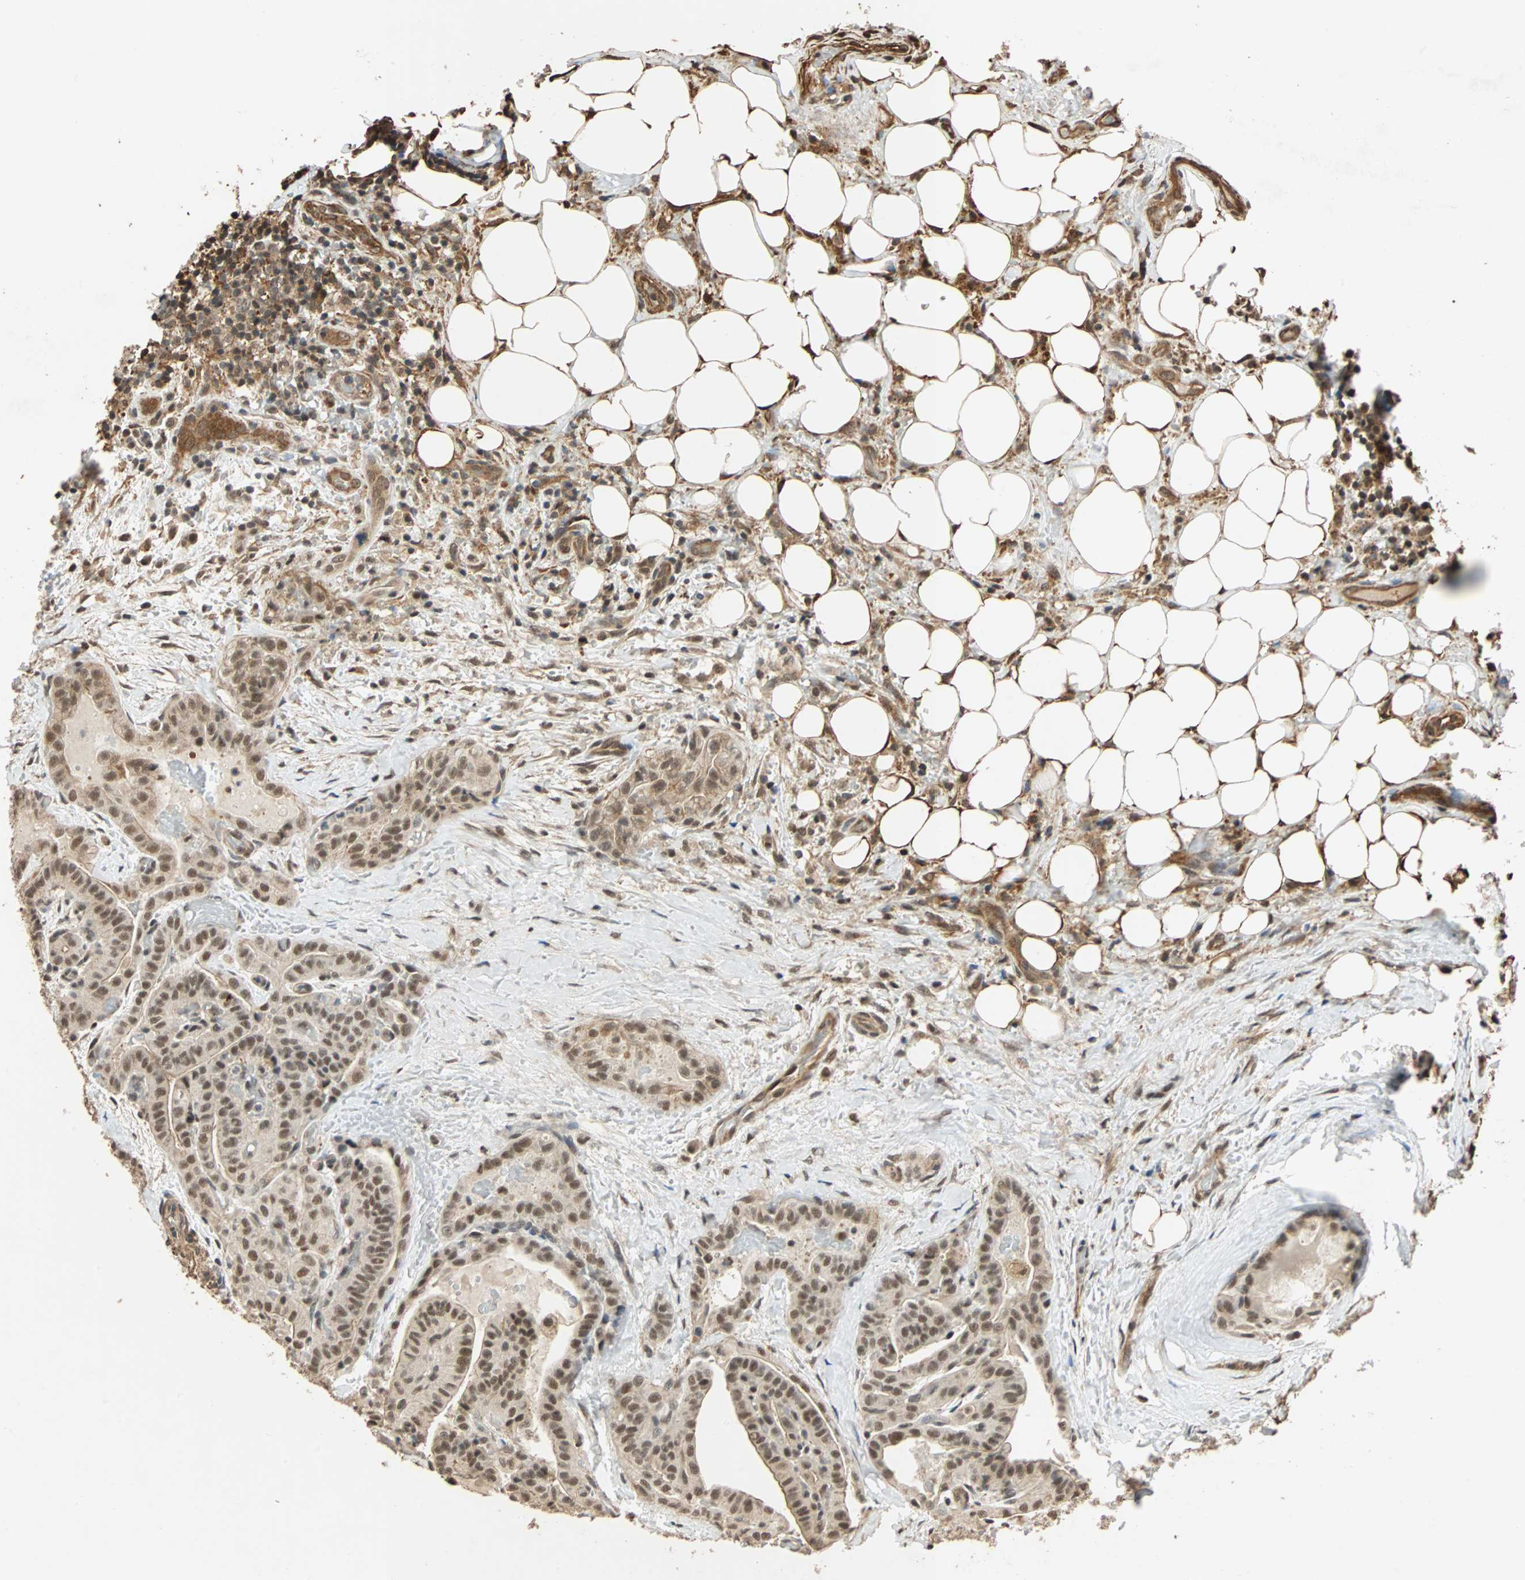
{"staining": {"intensity": "moderate", "quantity": ">75%", "location": "cytoplasmic/membranous"}, "tissue": "thyroid cancer", "cell_type": "Tumor cells", "image_type": "cancer", "snomed": [{"axis": "morphology", "description": "Papillary adenocarcinoma, NOS"}, {"axis": "topography", "description": "Thyroid gland"}], "caption": "A brown stain highlights moderate cytoplasmic/membranous expression of a protein in human thyroid cancer (papillary adenocarcinoma) tumor cells. Immunohistochemistry stains the protein in brown and the nuclei are stained blue.", "gene": "CDC5L", "patient": {"sex": "male", "age": 77}}